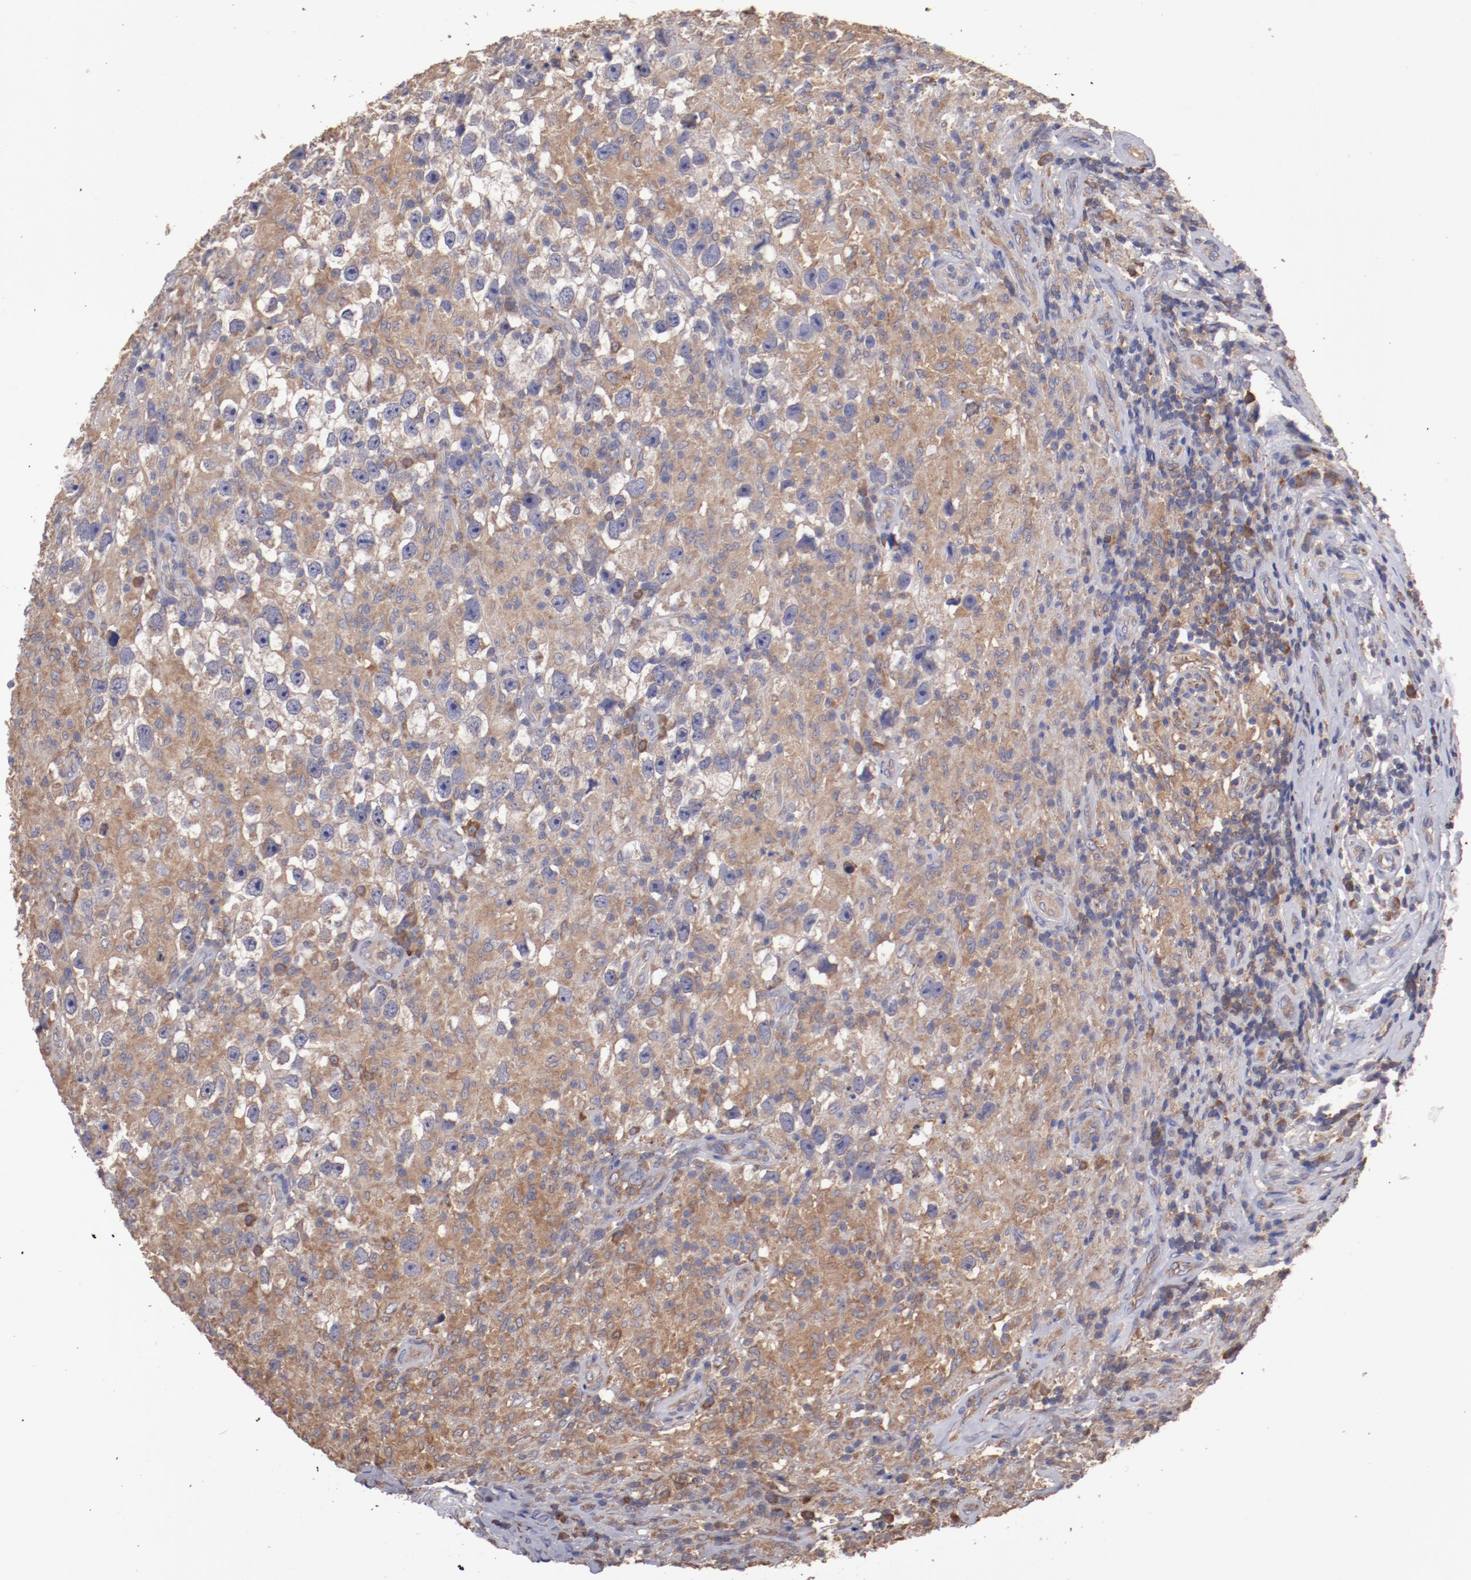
{"staining": {"intensity": "weak", "quantity": ">75%", "location": "cytoplasmic/membranous"}, "tissue": "testis cancer", "cell_type": "Tumor cells", "image_type": "cancer", "snomed": [{"axis": "morphology", "description": "Seminoma, NOS"}, {"axis": "topography", "description": "Testis"}], "caption": "IHC of human testis seminoma exhibits low levels of weak cytoplasmic/membranous staining in about >75% of tumor cells.", "gene": "NFKBIE", "patient": {"sex": "male", "age": 34}}